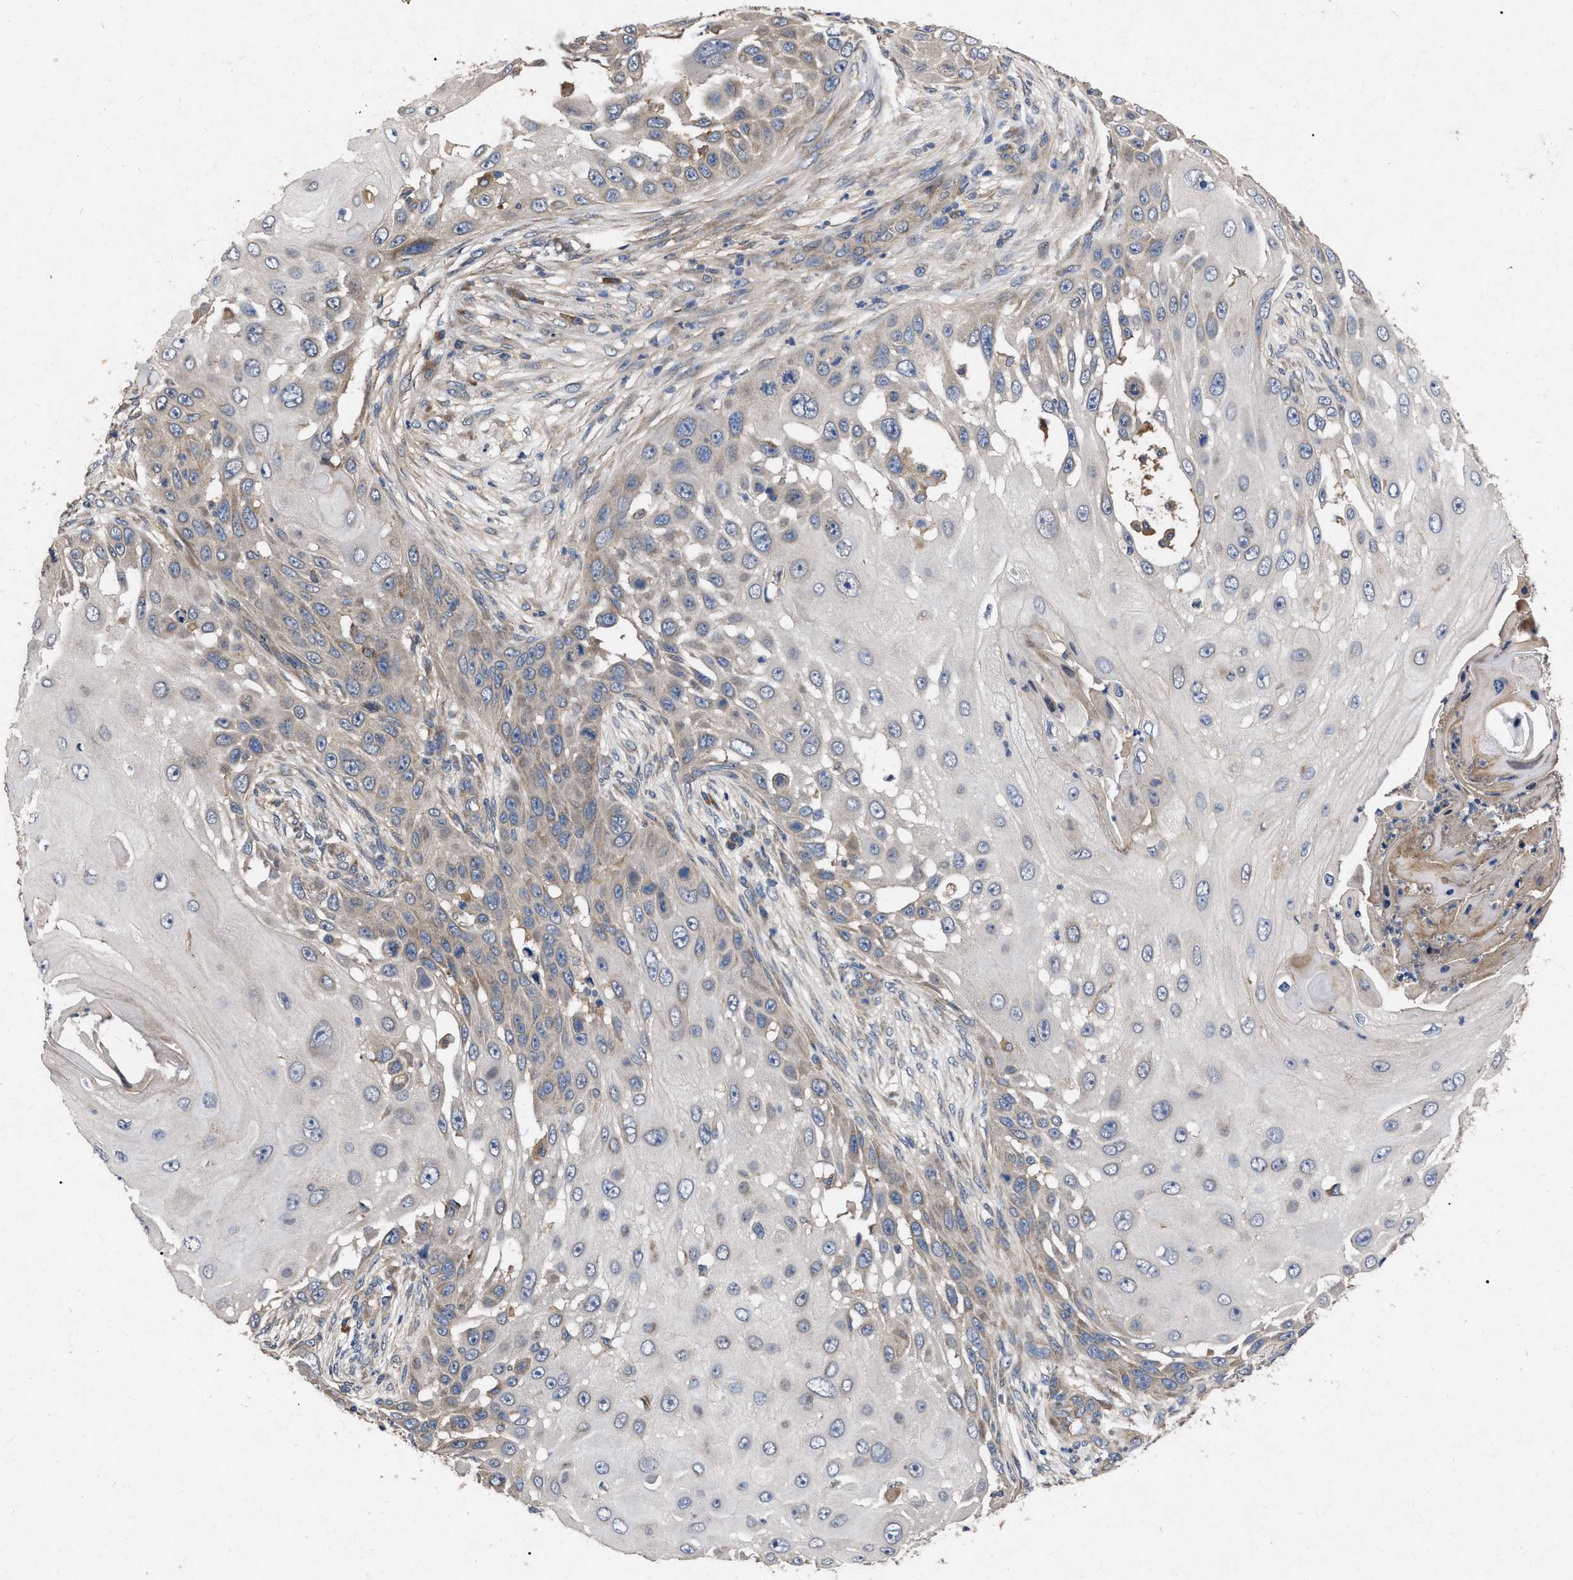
{"staining": {"intensity": "moderate", "quantity": "<25%", "location": "cytoplasmic/membranous"}, "tissue": "skin cancer", "cell_type": "Tumor cells", "image_type": "cancer", "snomed": [{"axis": "morphology", "description": "Squamous cell carcinoma, NOS"}, {"axis": "topography", "description": "Skin"}], "caption": "A high-resolution photomicrograph shows IHC staining of squamous cell carcinoma (skin), which reveals moderate cytoplasmic/membranous expression in about <25% of tumor cells.", "gene": "CDKN2C", "patient": {"sex": "female", "age": 44}}